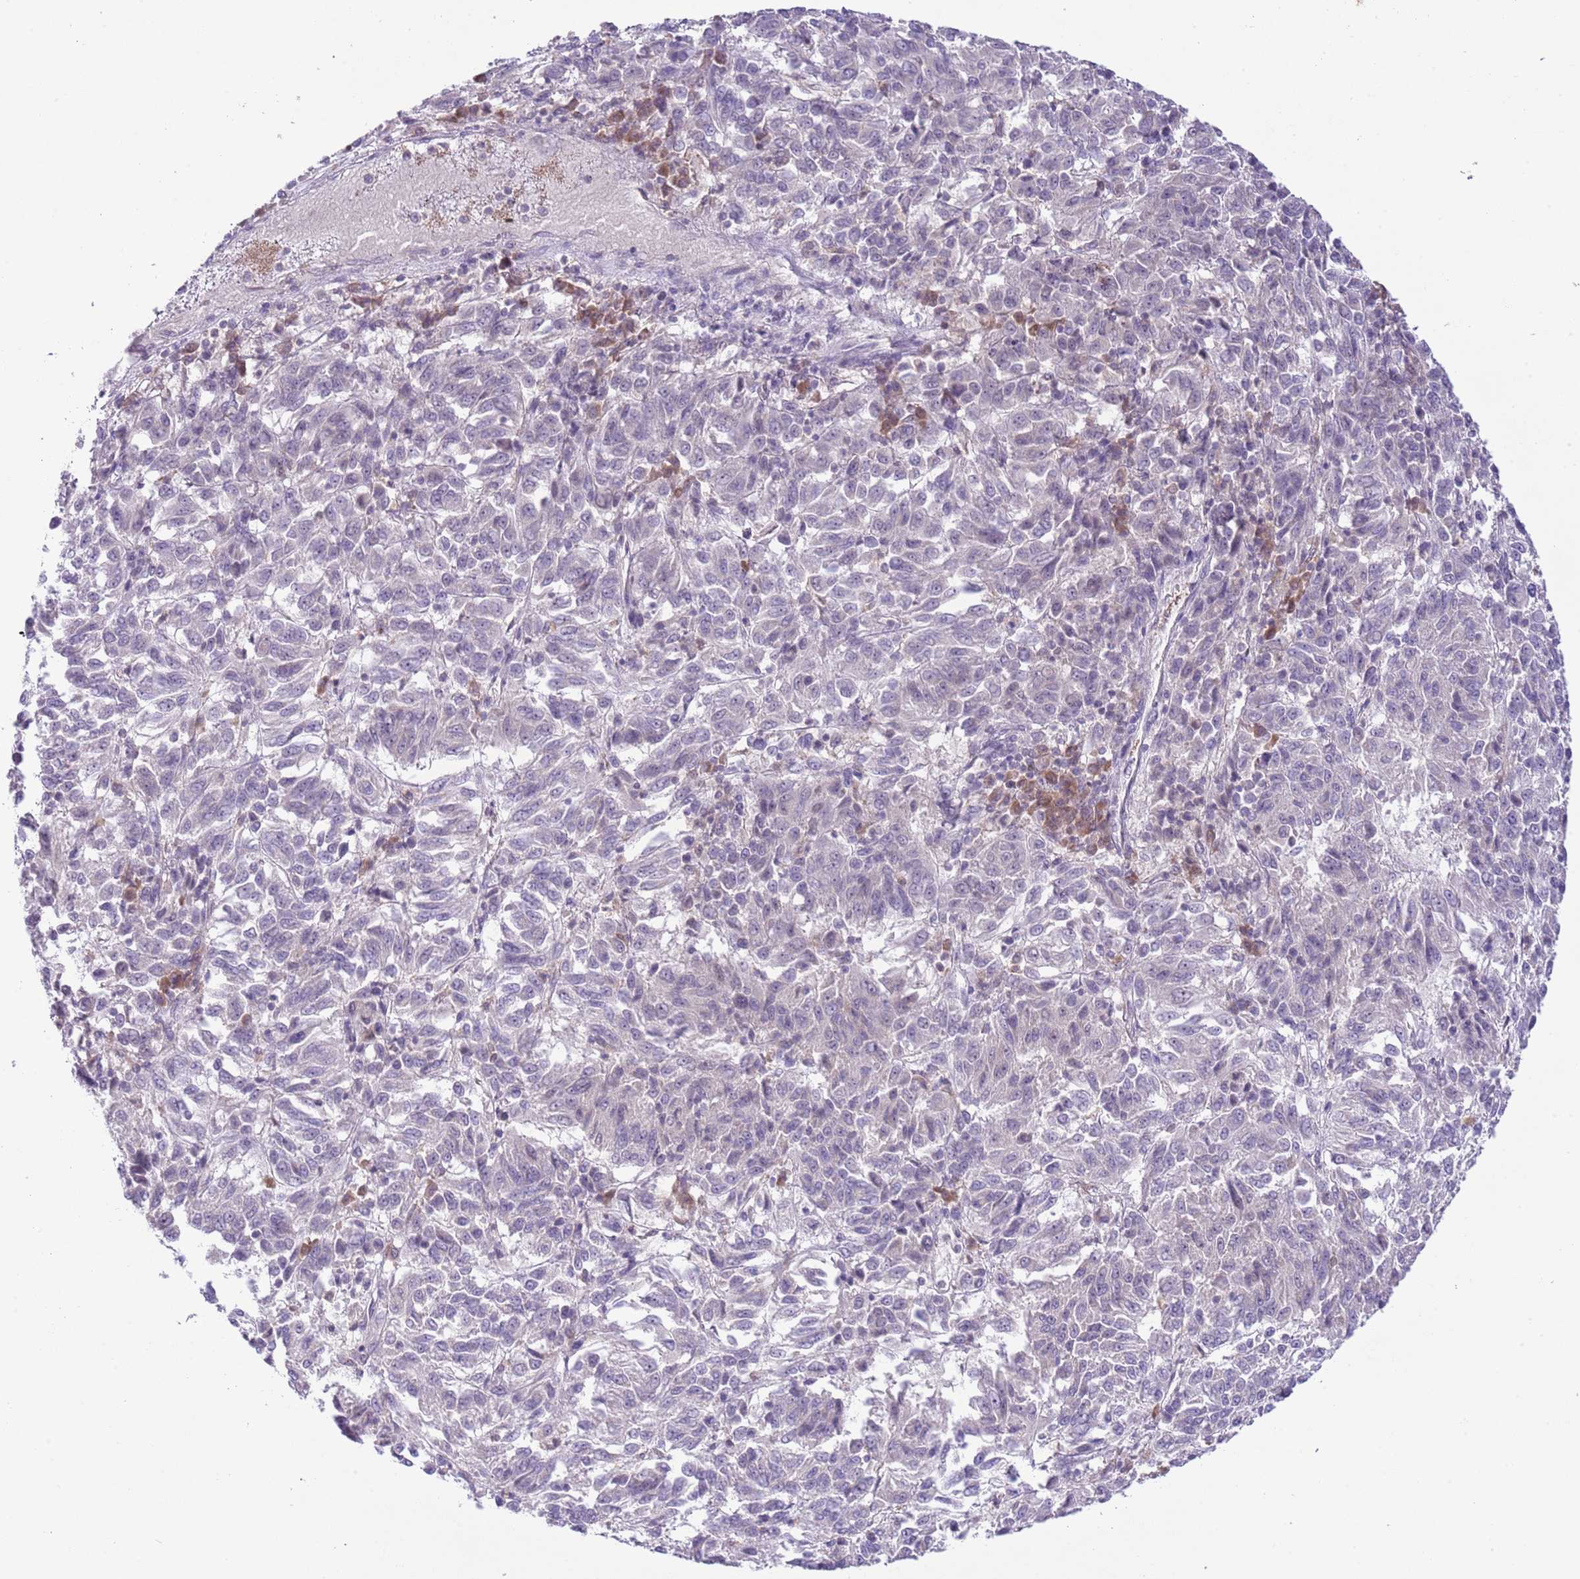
{"staining": {"intensity": "negative", "quantity": "none", "location": "none"}, "tissue": "melanoma", "cell_type": "Tumor cells", "image_type": "cancer", "snomed": [{"axis": "morphology", "description": "Malignant melanoma, Metastatic site"}, {"axis": "topography", "description": "Lung"}], "caption": "Malignant melanoma (metastatic site) was stained to show a protein in brown. There is no significant expression in tumor cells.", "gene": "GALK2", "patient": {"sex": "male", "age": 64}}